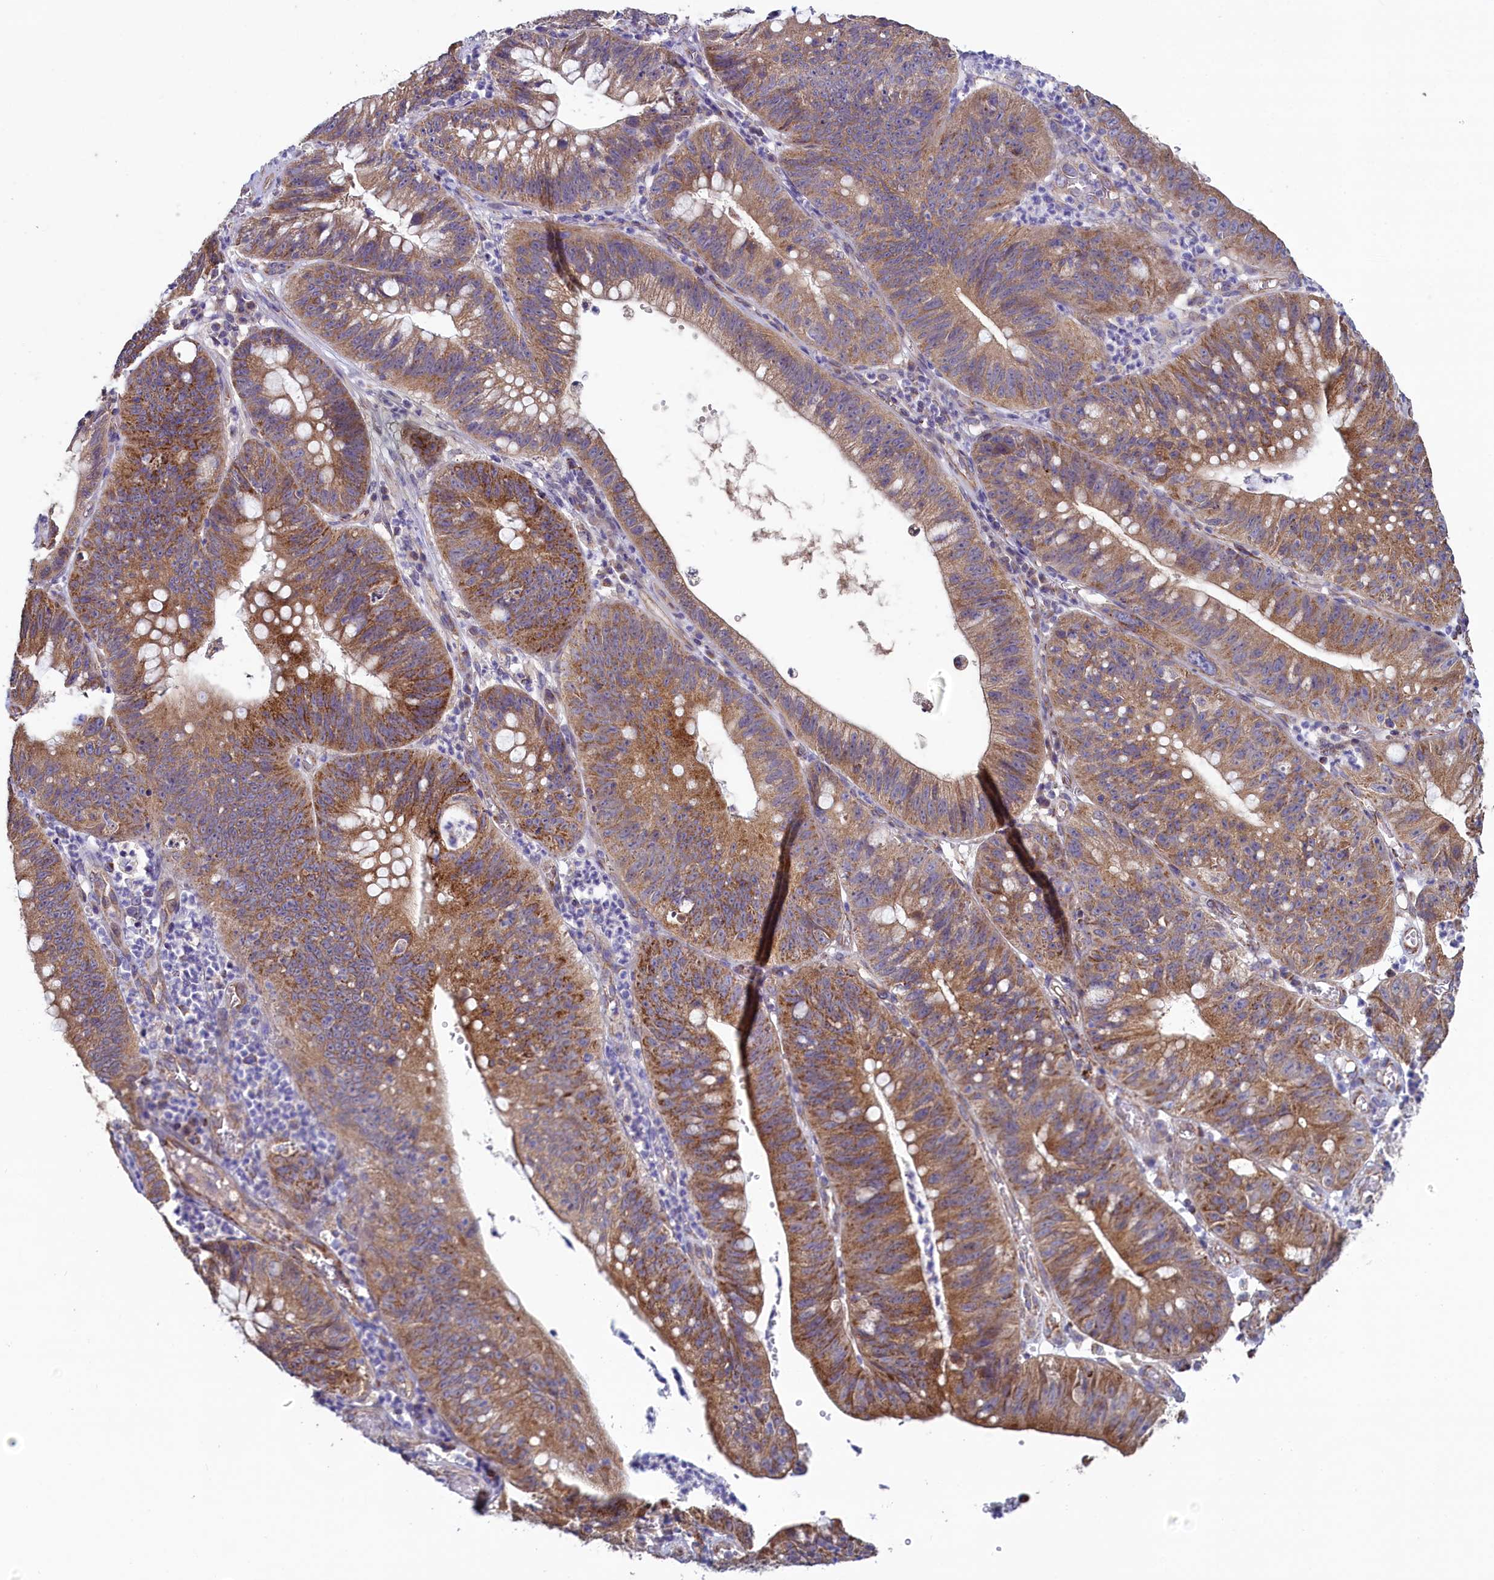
{"staining": {"intensity": "moderate", "quantity": ">75%", "location": "cytoplasmic/membranous"}, "tissue": "stomach cancer", "cell_type": "Tumor cells", "image_type": "cancer", "snomed": [{"axis": "morphology", "description": "Adenocarcinoma, NOS"}, {"axis": "topography", "description": "Stomach"}], "caption": "The immunohistochemical stain highlights moderate cytoplasmic/membranous expression in tumor cells of stomach adenocarcinoma tissue.", "gene": "SPATA2L", "patient": {"sex": "male", "age": 59}}